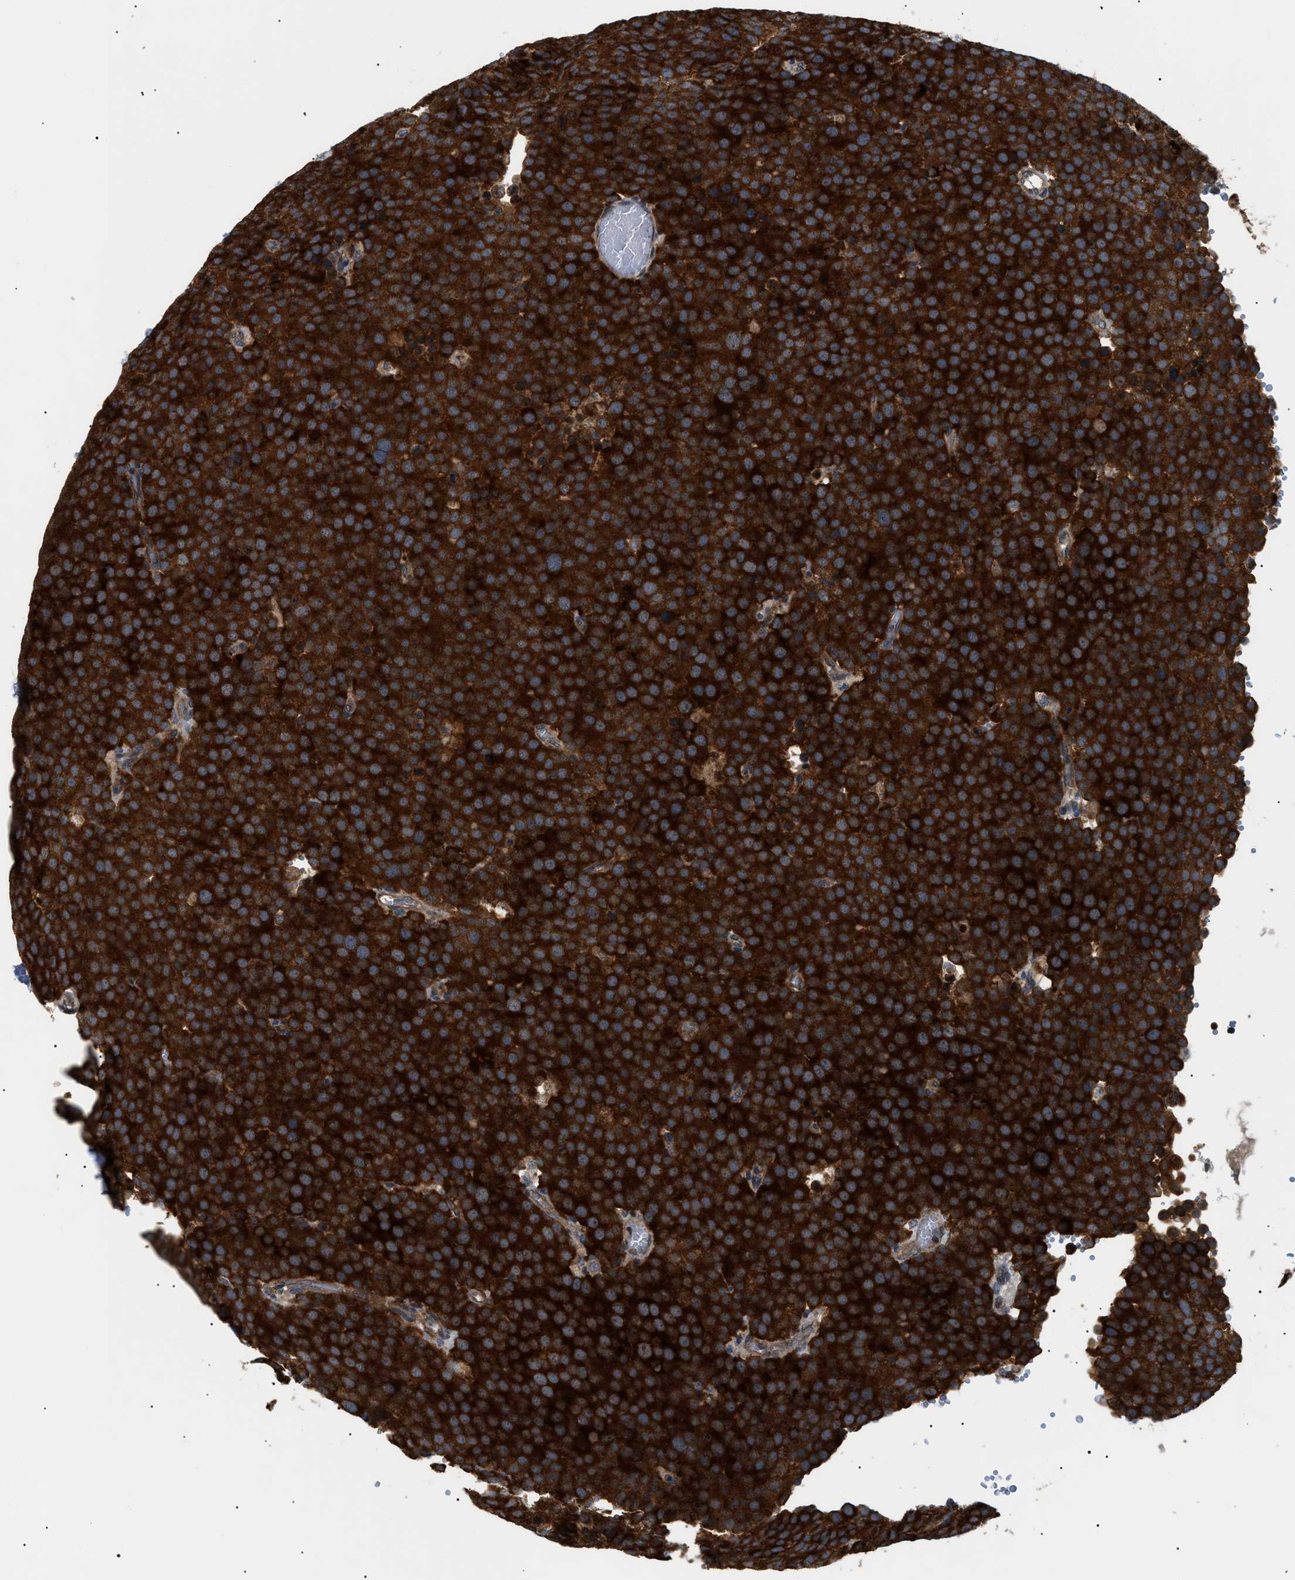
{"staining": {"intensity": "strong", "quantity": ">75%", "location": "cytoplasmic/membranous"}, "tissue": "testis cancer", "cell_type": "Tumor cells", "image_type": "cancer", "snomed": [{"axis": "morphology", "description": "Normal tissue, NOS"}, {"axis": "morphology", "description": "Seminoma, NOS"}, {"axis": "topography", "description": "Testis"}], "caption": "There is high levels of strong cytoplasmic/membranous staining in tumor cells of testis seminoma, as demonstrated by immunohistochemical staining (brown color).", "gene": "SRPK1", "patient": {"sex": "male", "age": 71}}